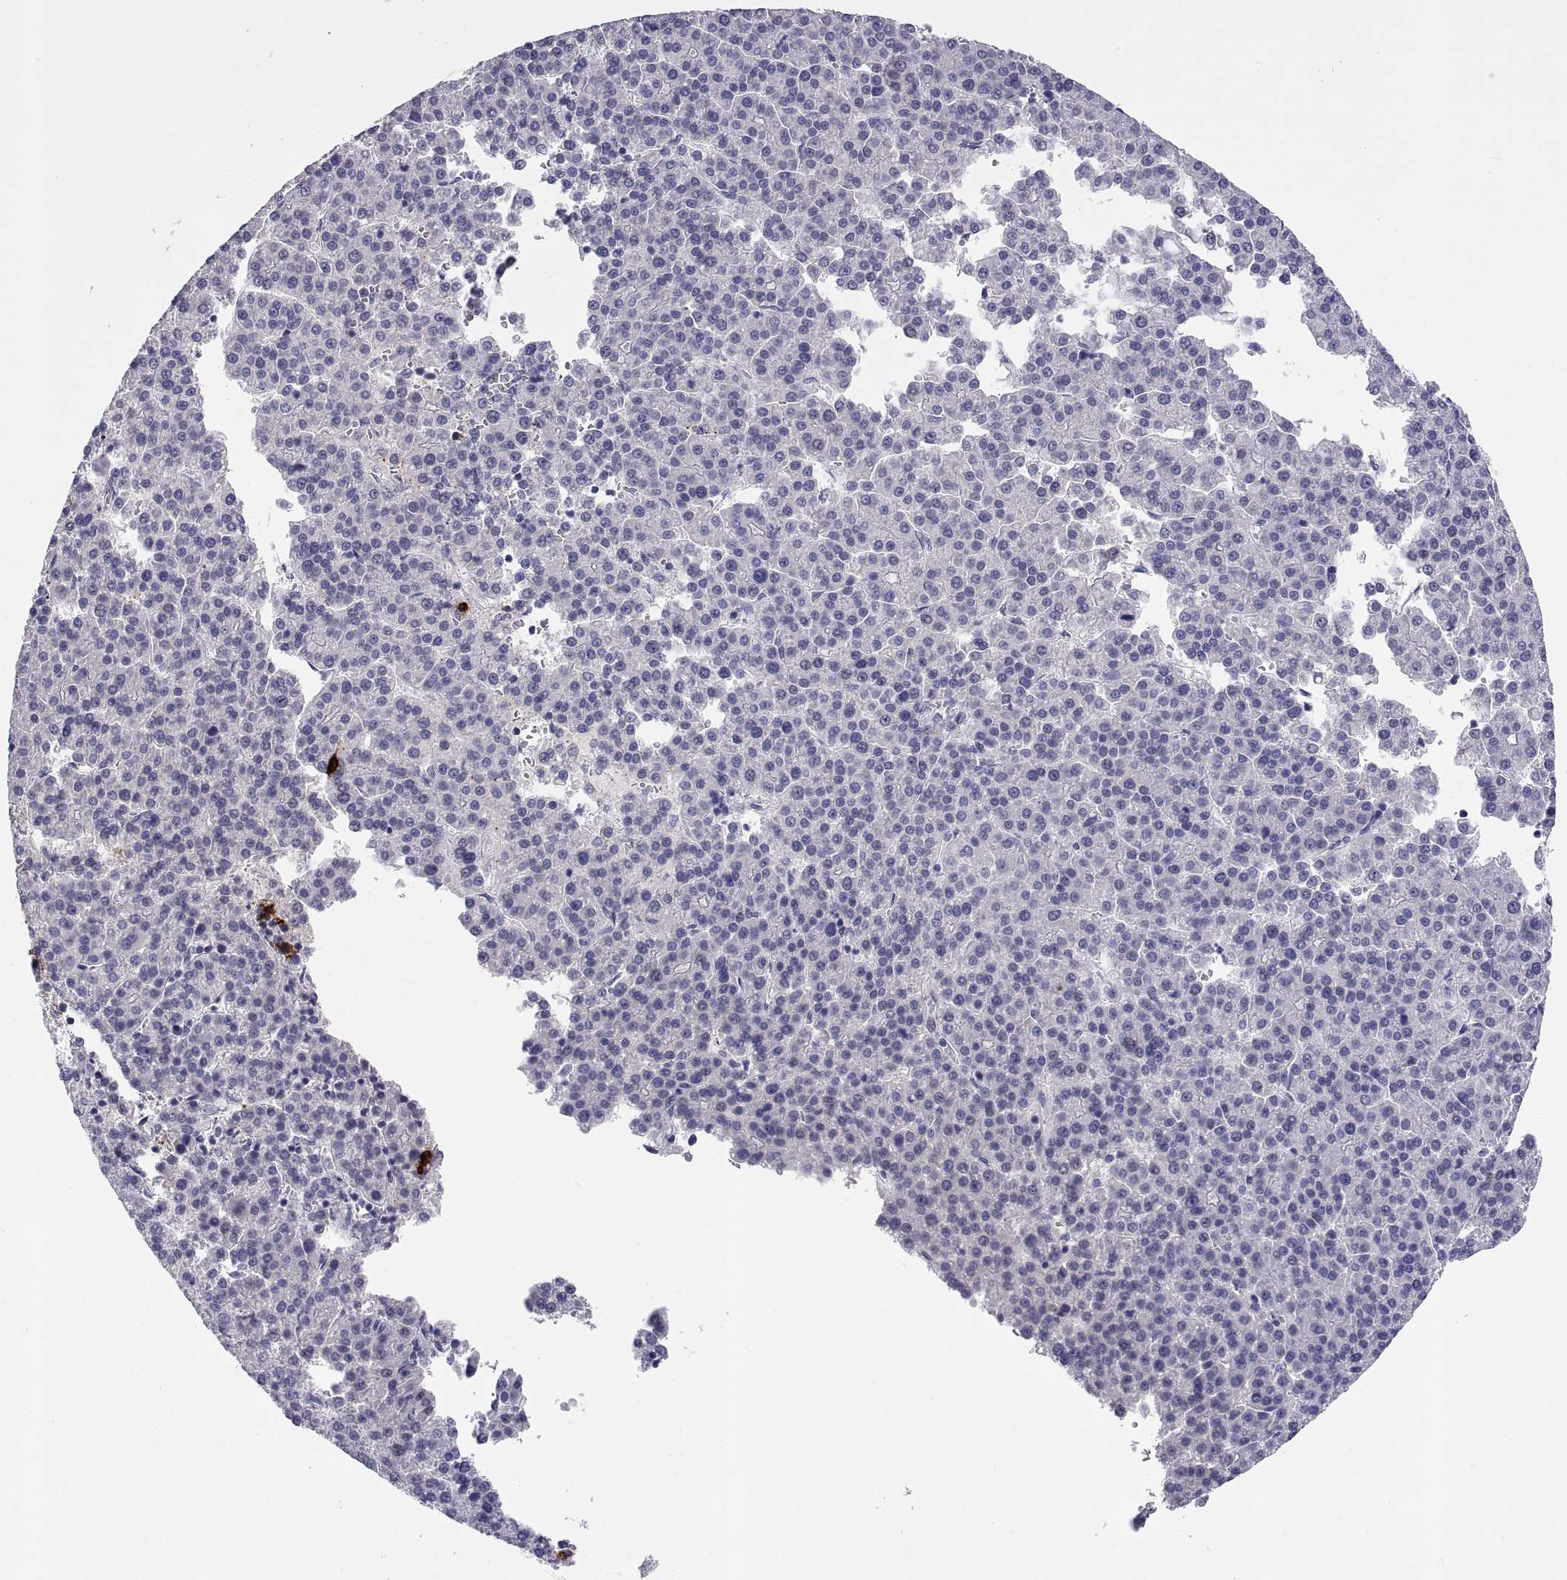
{"staining": {"intensity": "negative", "quantity": "none", "location": "none"}, "tissue": "liver cancer", "cell_type": "Tumor cells", "image_type": "cancer", "snomed": [{"axis": "morphology", "description": "Carcinoma, Hepatocellular, NOS"}, {"axis": "topography", "description": "Liver"}], "caption": "This image is of liver hepatocellular carcinoma stained with immunohistochemistry to label a protein in brown with the nuclei are counter-stained blue. There is no staining in tumor cells.", "gene": "MS4A1", "patient": {"sex": "female", "age": 58}}